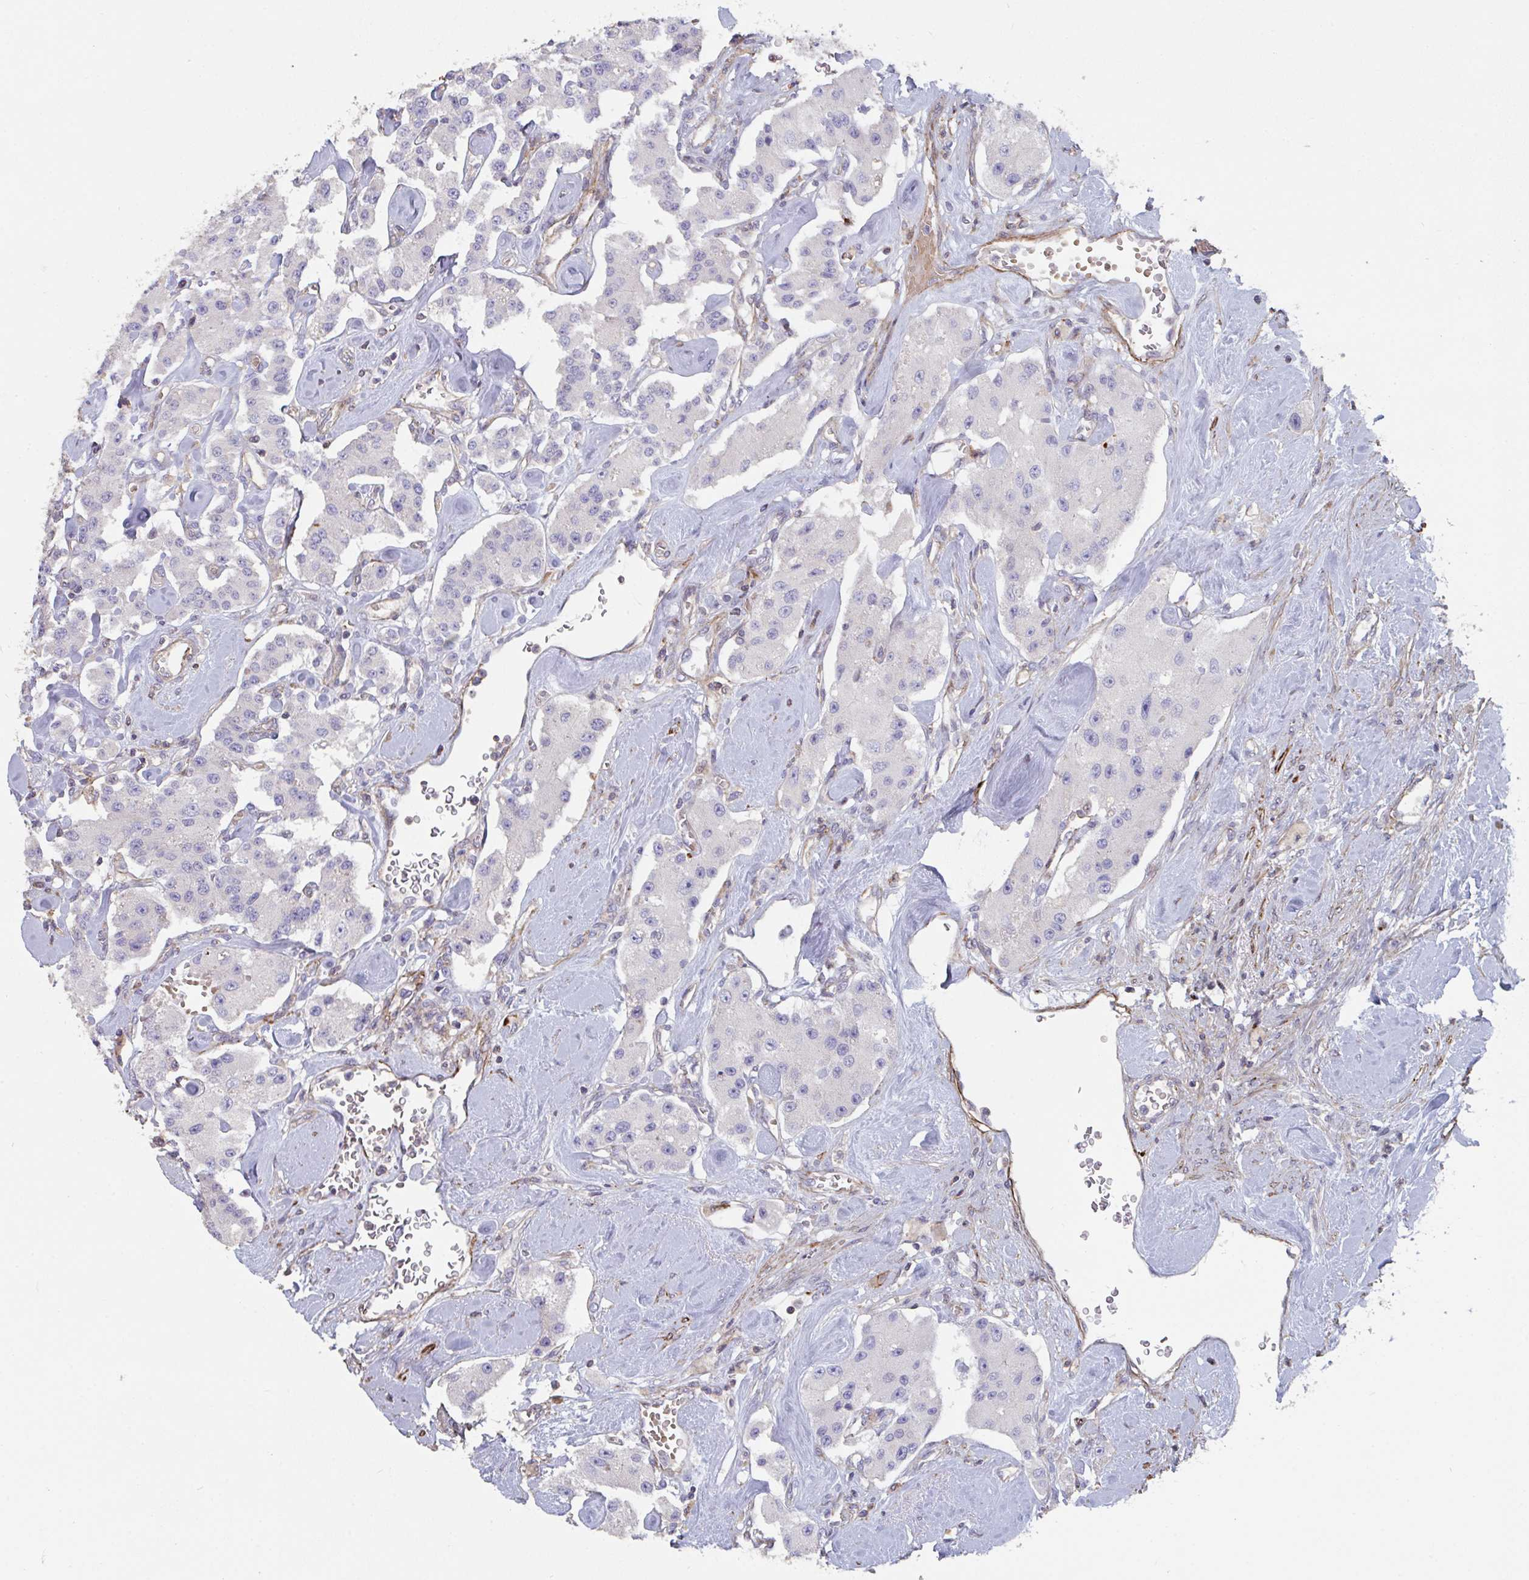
{"staining": {"intensity": "negative", "quantity": "none", "location": "none"}, "tissue": "carcinoid", "cell_type": "Tumor cells", "image_type": "cancer", "snomed": [{"axis": "morphology", "description": "Carcinoid, malignant, NOS"}, {"axis": "topography", "description": "Pancreas"}], "caption": "Human carcinoid stained for a protein using immunohistochemistry (IHC) displays no staining in tumor cells.", "gene": "FZD2", "patient": {"sex": "male", "age": 41}}